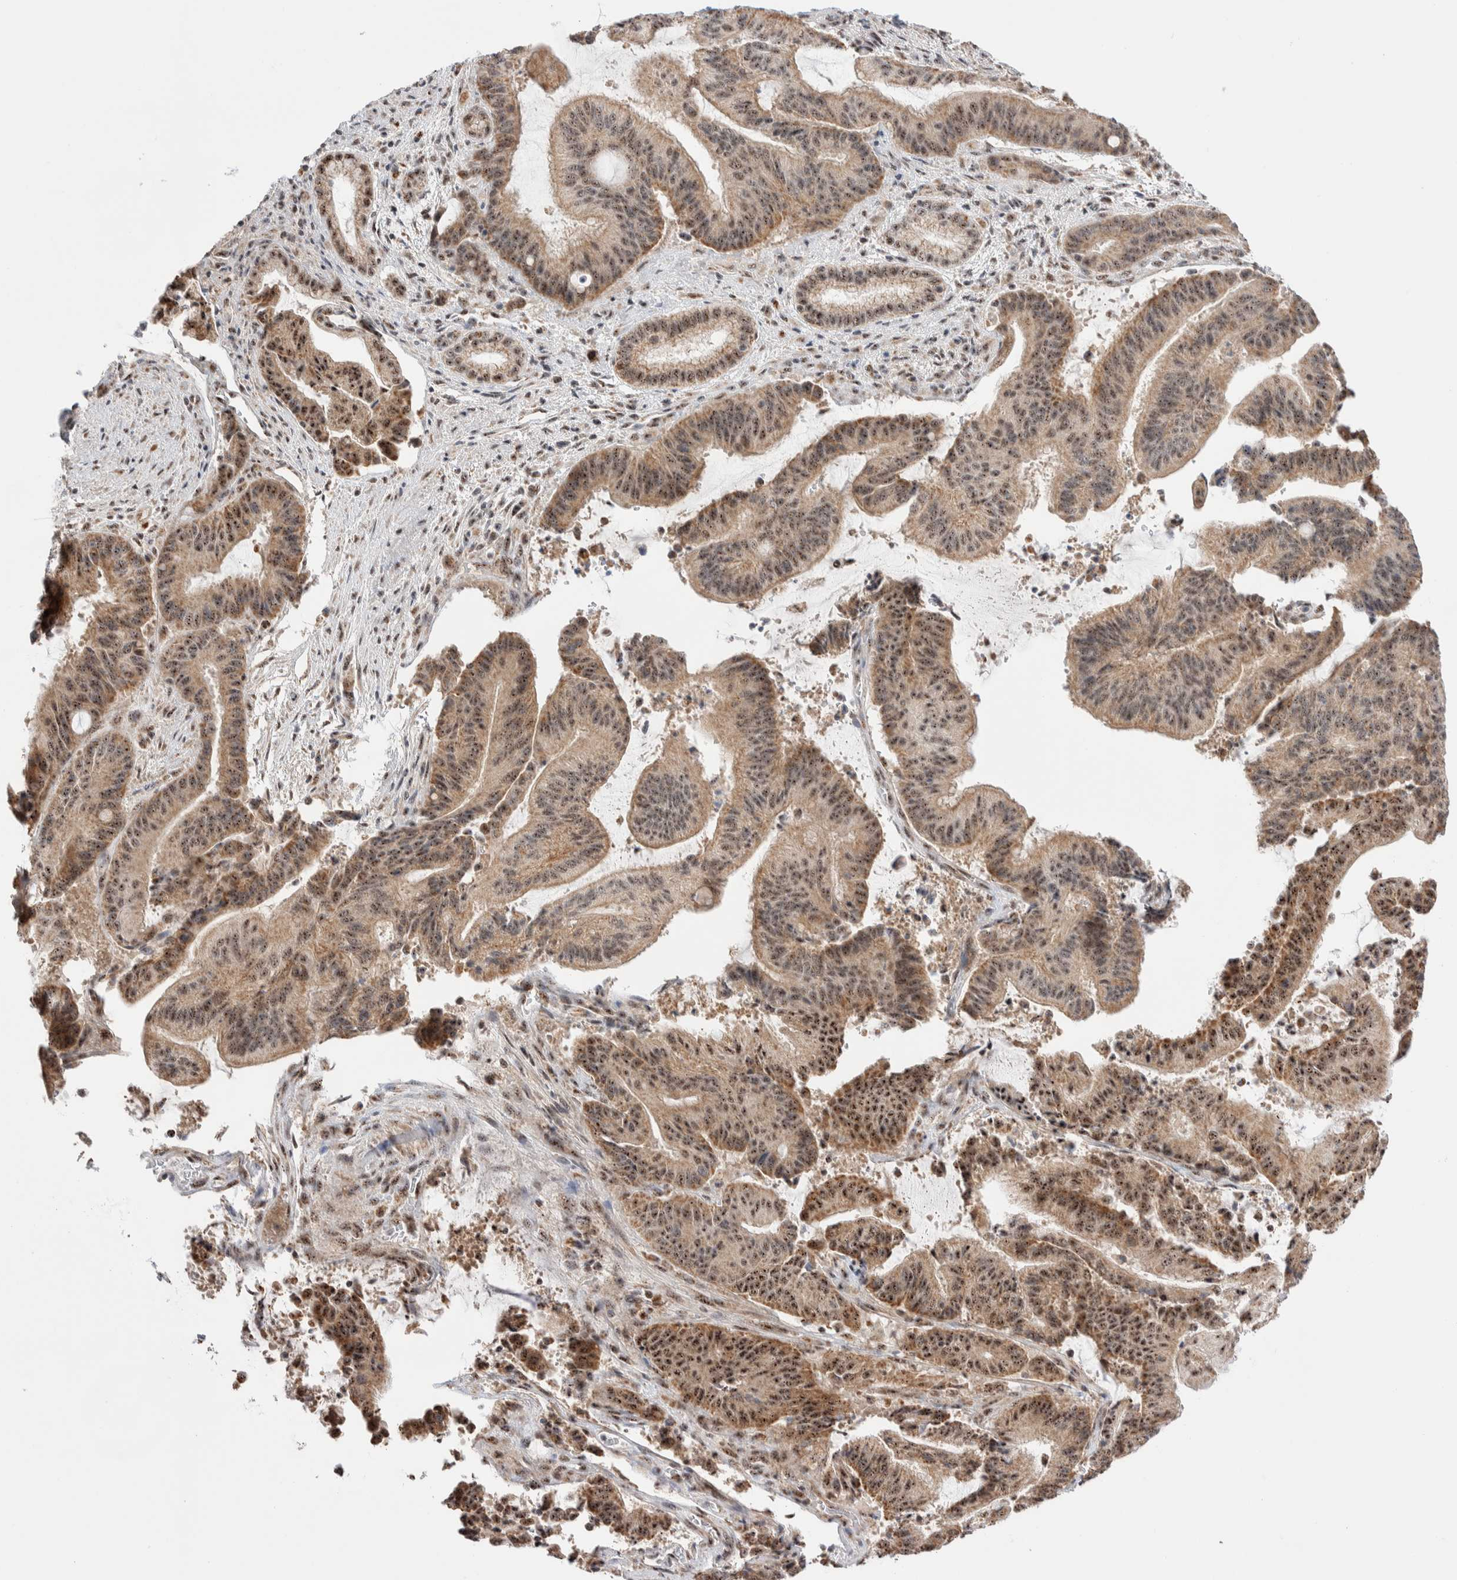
{"staining": {"intensity": "moderate", "quantity": ">75%", "location": "cytoplasmic/membranous,nuclear"}, "tissue": "liver cancer", "cell_type": "Tumor cells", "image_type": "cancer", "snomed": [{"axis": "morphology", "description": "Normal tissue, NOS"}, {"axis": "morphology", "description": "Cholangiocarcinoma"}, {"axis": "topography", "description": "Liver"}, {"axis": "topography", "description": "Peripheral nerve tissue"}], "caption": "The image exhibits a brown stain indicating the presence of a protein in the cytoplasmic/membranous and nuclear of tumor cells in liver cancer (cholangiocarcinoma).", "gene": "ZNF695", "patient": {"sex": "female", "age": 73}}